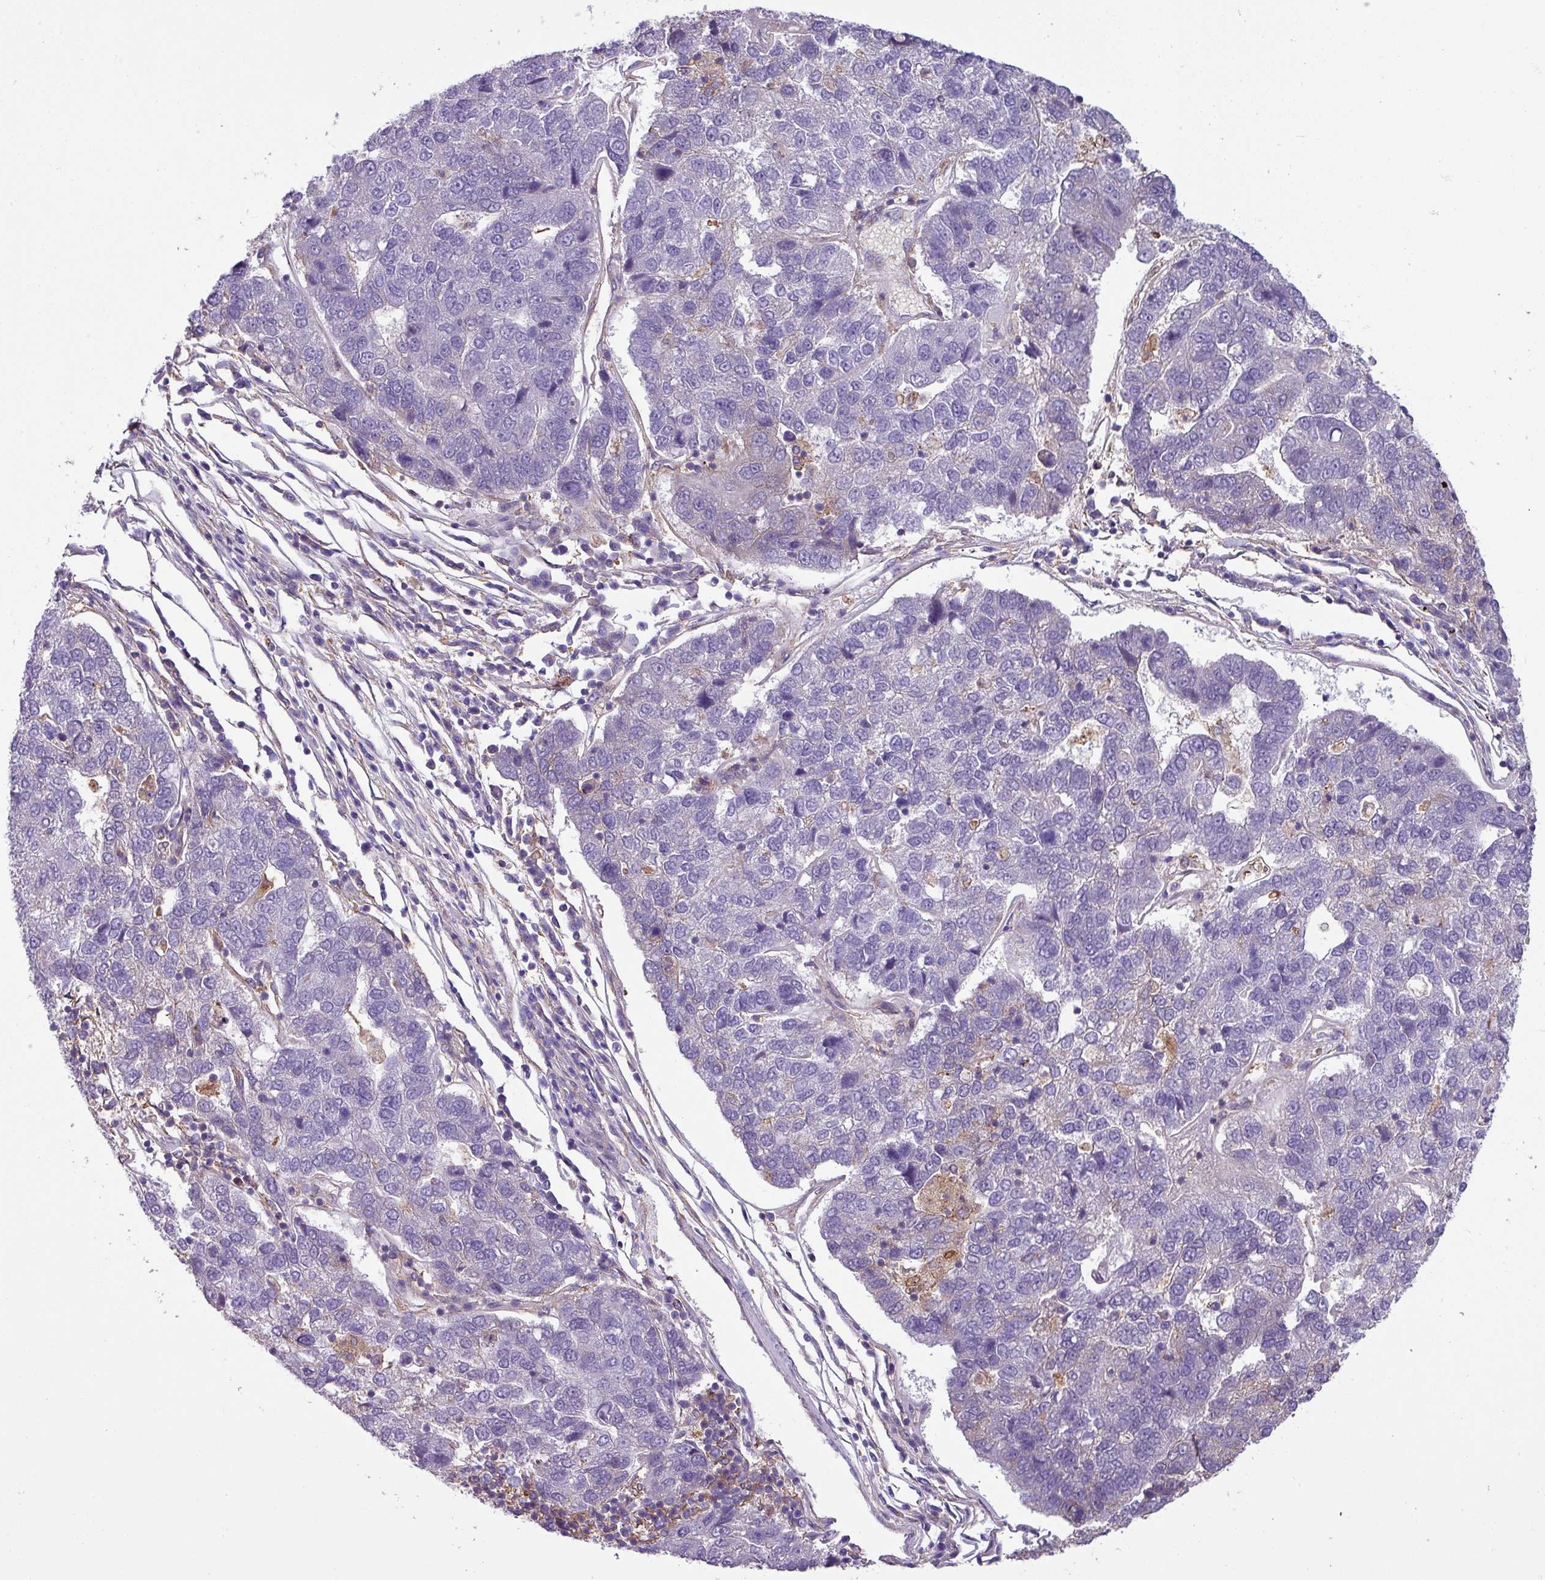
{"staining": {"intensity": "negative", "quantity": "none", "location": "none"}, "tissue": "pancreatic cancer", "cell_type": "Tumor cells", "image_type": "cancer", "snomed": [{"axis": "morphology", "description": "Adenocarcinoma, NOS"}, {"axis": "topography", "description": "Pancreas"}], "caption": "Immunohistochemistry of pancreatic adenocarcinoma reveals no staining in tumor cells.", "gene": "SLC23A2", "patient": {"sex": "female", "age": 61}}